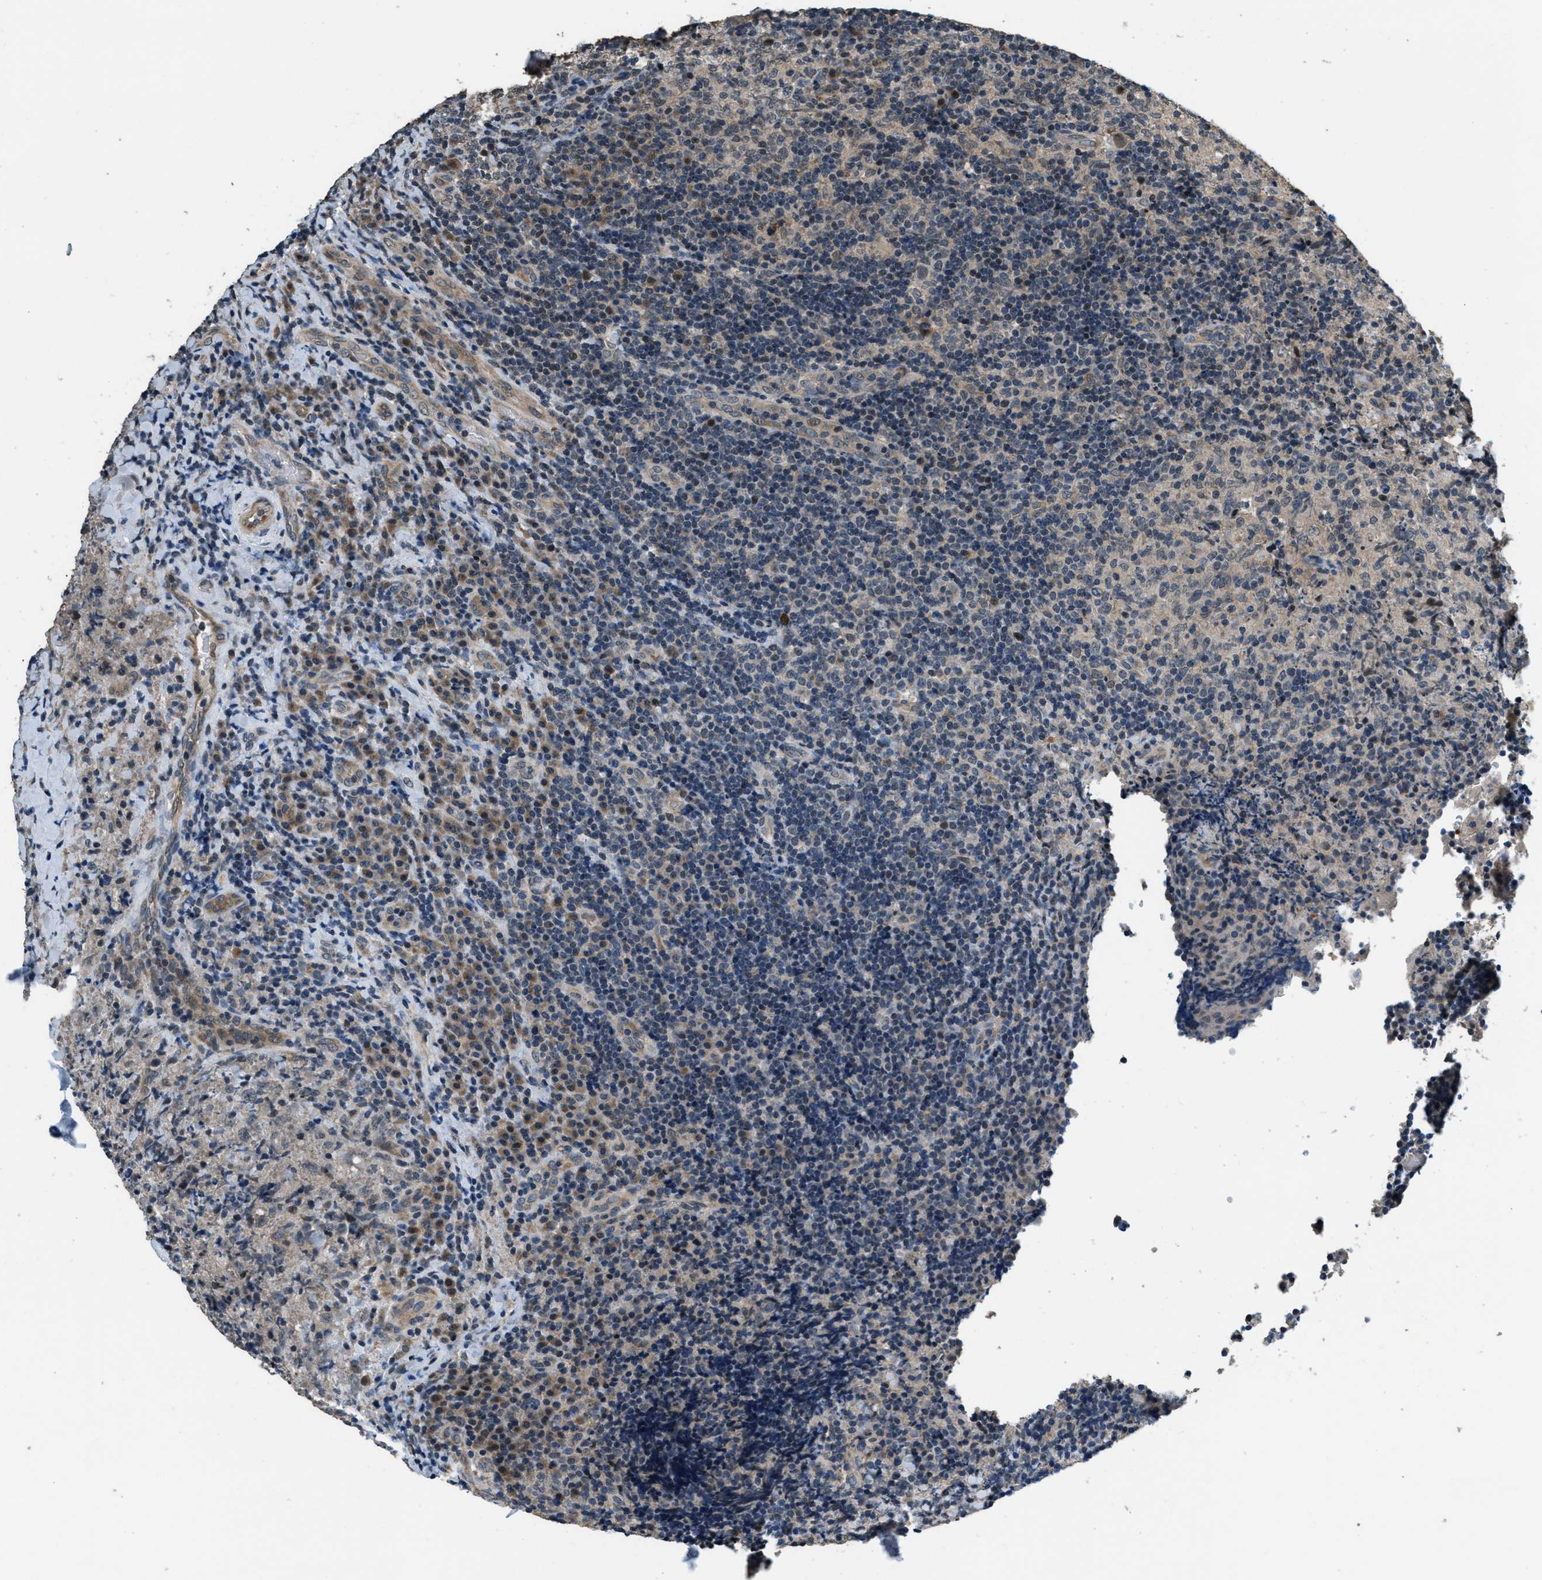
{"staining": {"intensity": "weak", "quantity": "<25%", "location": "cytoplasmic/membranous,nuclear"}, "tissue": "lymphoma", "cell_type": "Tumor cells", "image_type": "cancer", "snomed": [{"axis": "morphology", "description": "Malignant lymphoma, non-Hodgkin's type, High grade"}, {"axis": "topography", "description": "Tonsil"}], "caption": "IHC image of neoplastic tissue: human lymphoma stained with DAB (3,3'-diaminobenzidine) displays no significant protein staining in tumor cells.", "gene": "NAT1", "patient": {"sex": "female", "age": 36}}